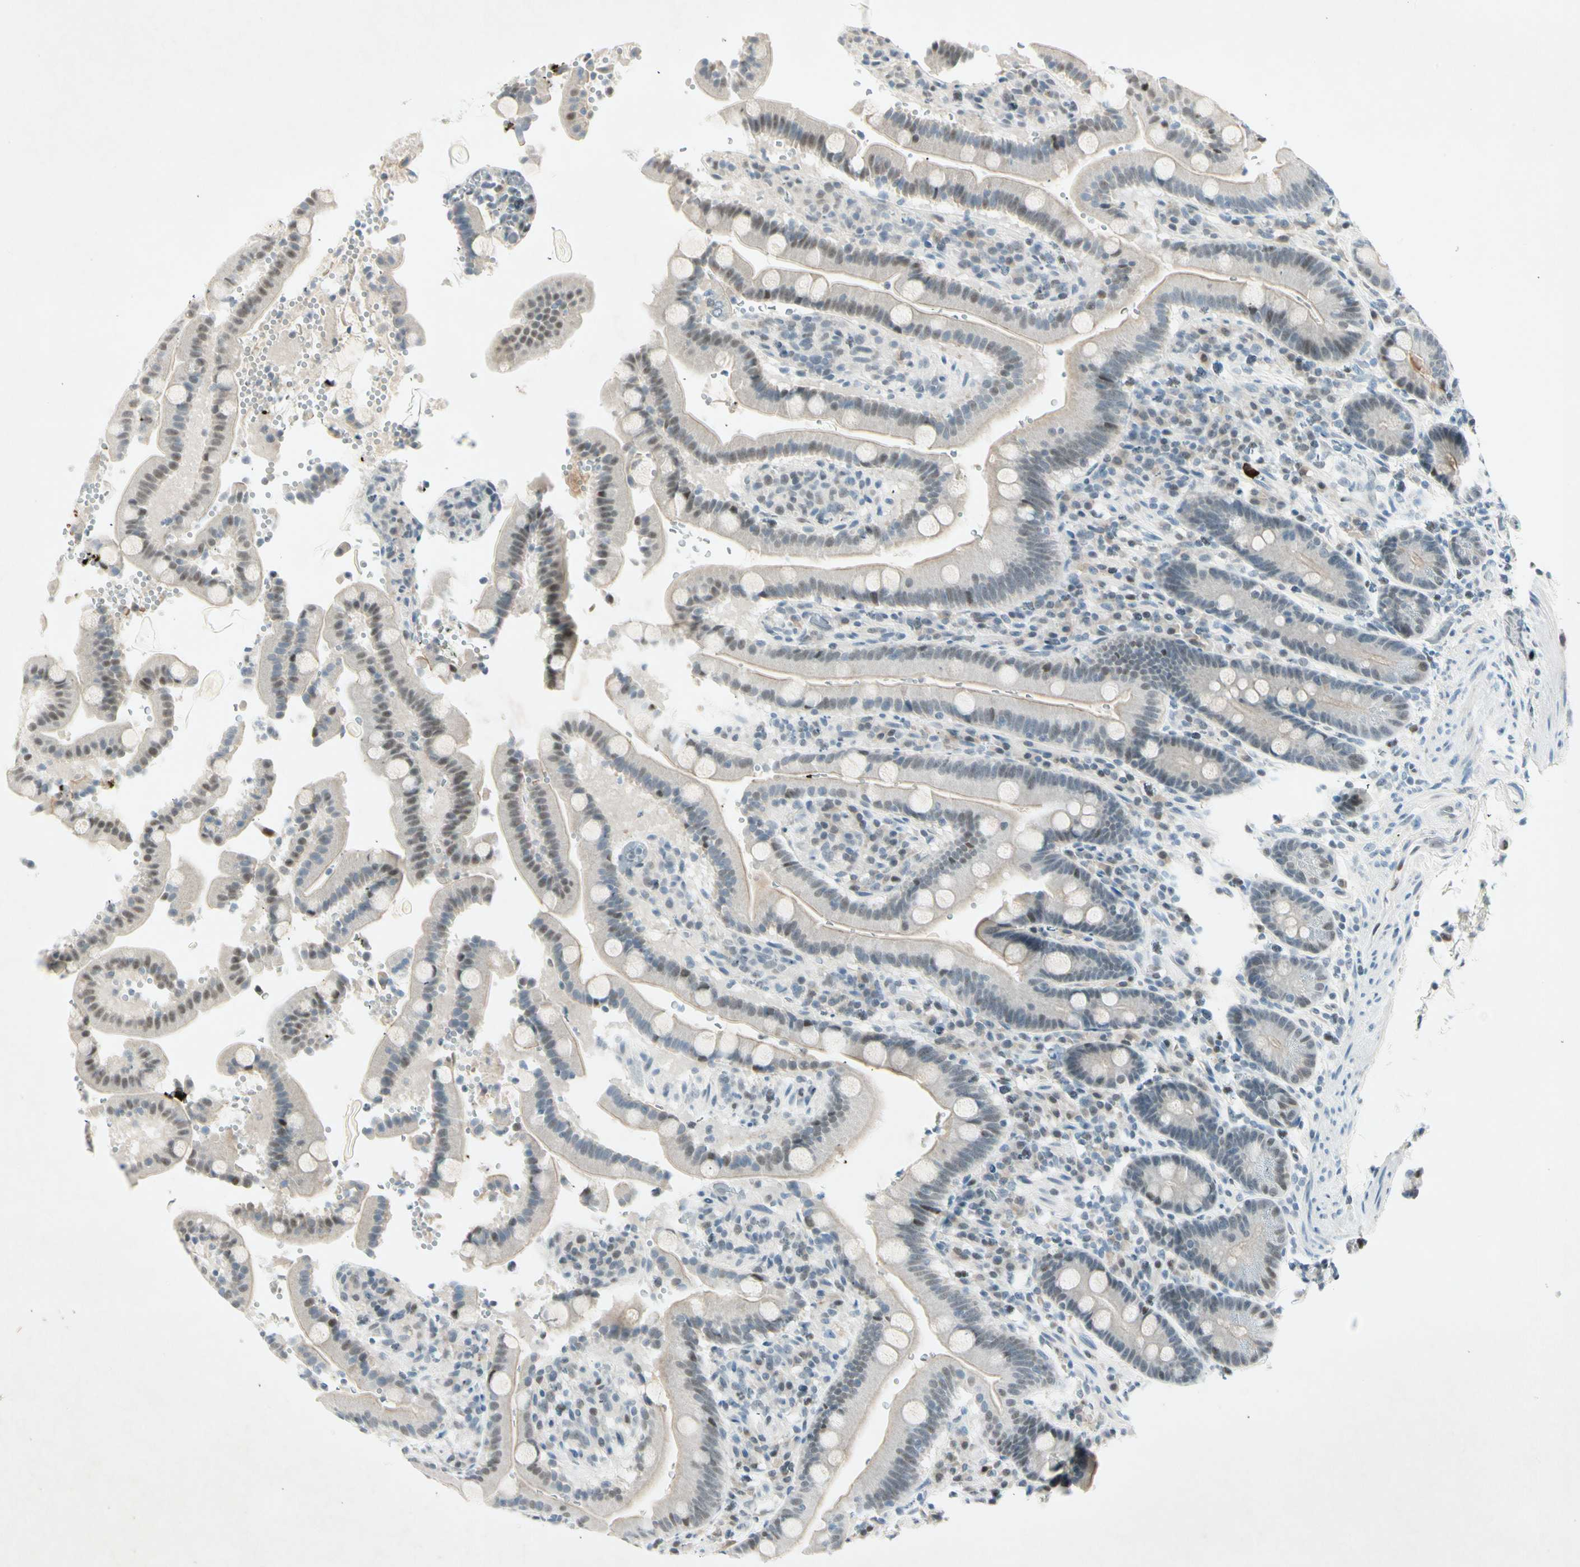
{"staining": {"intensity": "moderate", "quantity": "25%-75%", "location": "nuclear"}, "tissue": "duodenum", "cell_type": "Glandular cells", "image_type": "normal", "snomed": [{"axis": "morphology", "description": "Normal tissue, NOS"}, {"axis": "topography", "description": "Small intestine, NOS"}], "caption": "Moderate nuclear expression for a protein is present in about 25%-75% of glandular cells of benign duodenum using IHC.", "gene": "RNF43", "patient": {"sex": "female", "age": 71}}